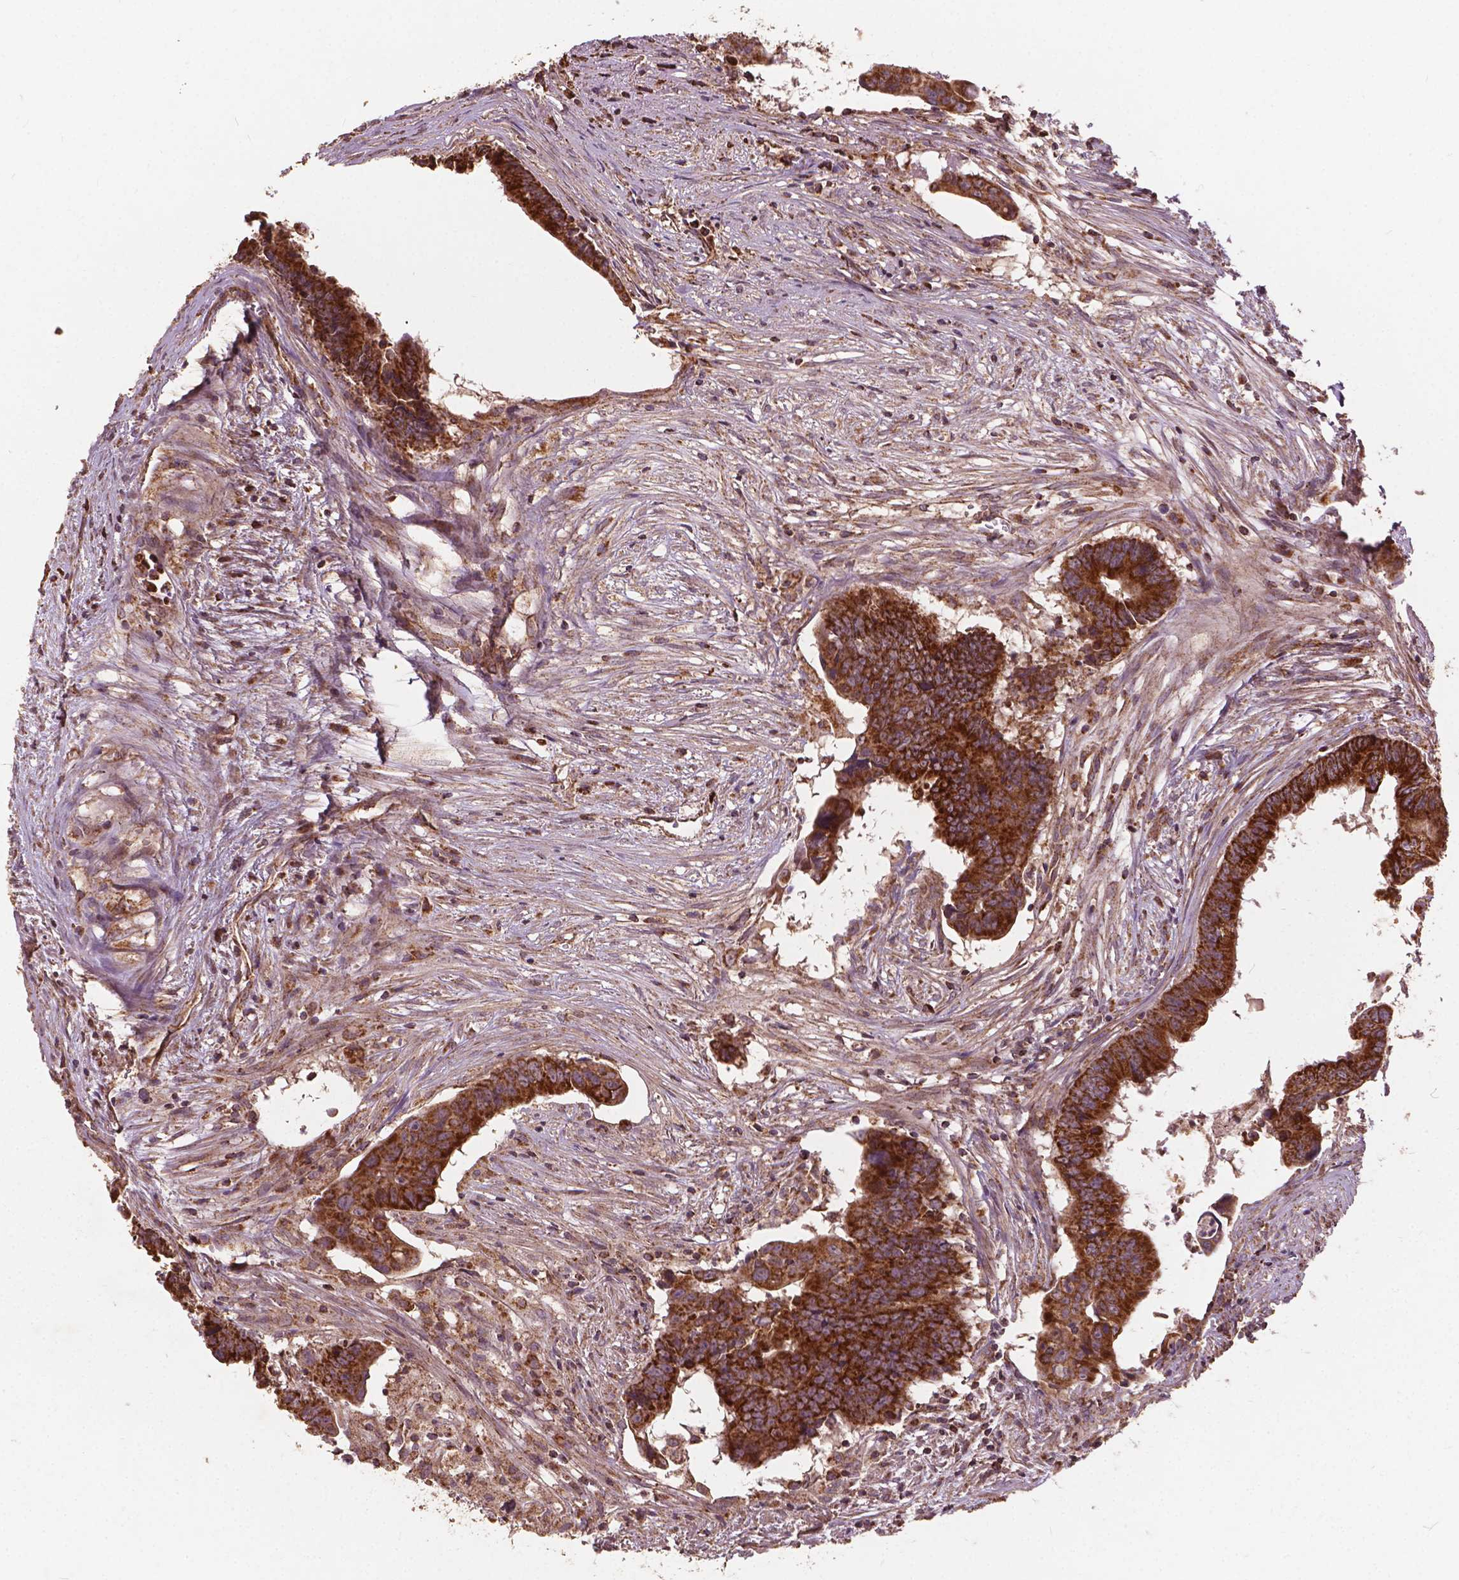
{"staining": {"intensity": "strong", "quantity": ">75%", "location": "cytoplasmic/membranous"}, "tissue": "colorectal cancer", "cell_type": "Tumor cells", "image_type": "cancer", "snomed": [{"axis": "morphology", "description": "Adenocarcinoma, NOS"}, {"axis": "topography", "description": "Colon"}], "caption": "Colorectal adenocarcinoma stained for a protein (brown) demonstrates strong cytoplasmic/membranous positive staining in approximately >75% of tumor cells.", "gene": "UBXN2A", "patient": {"sex": "female", "age": 82}}